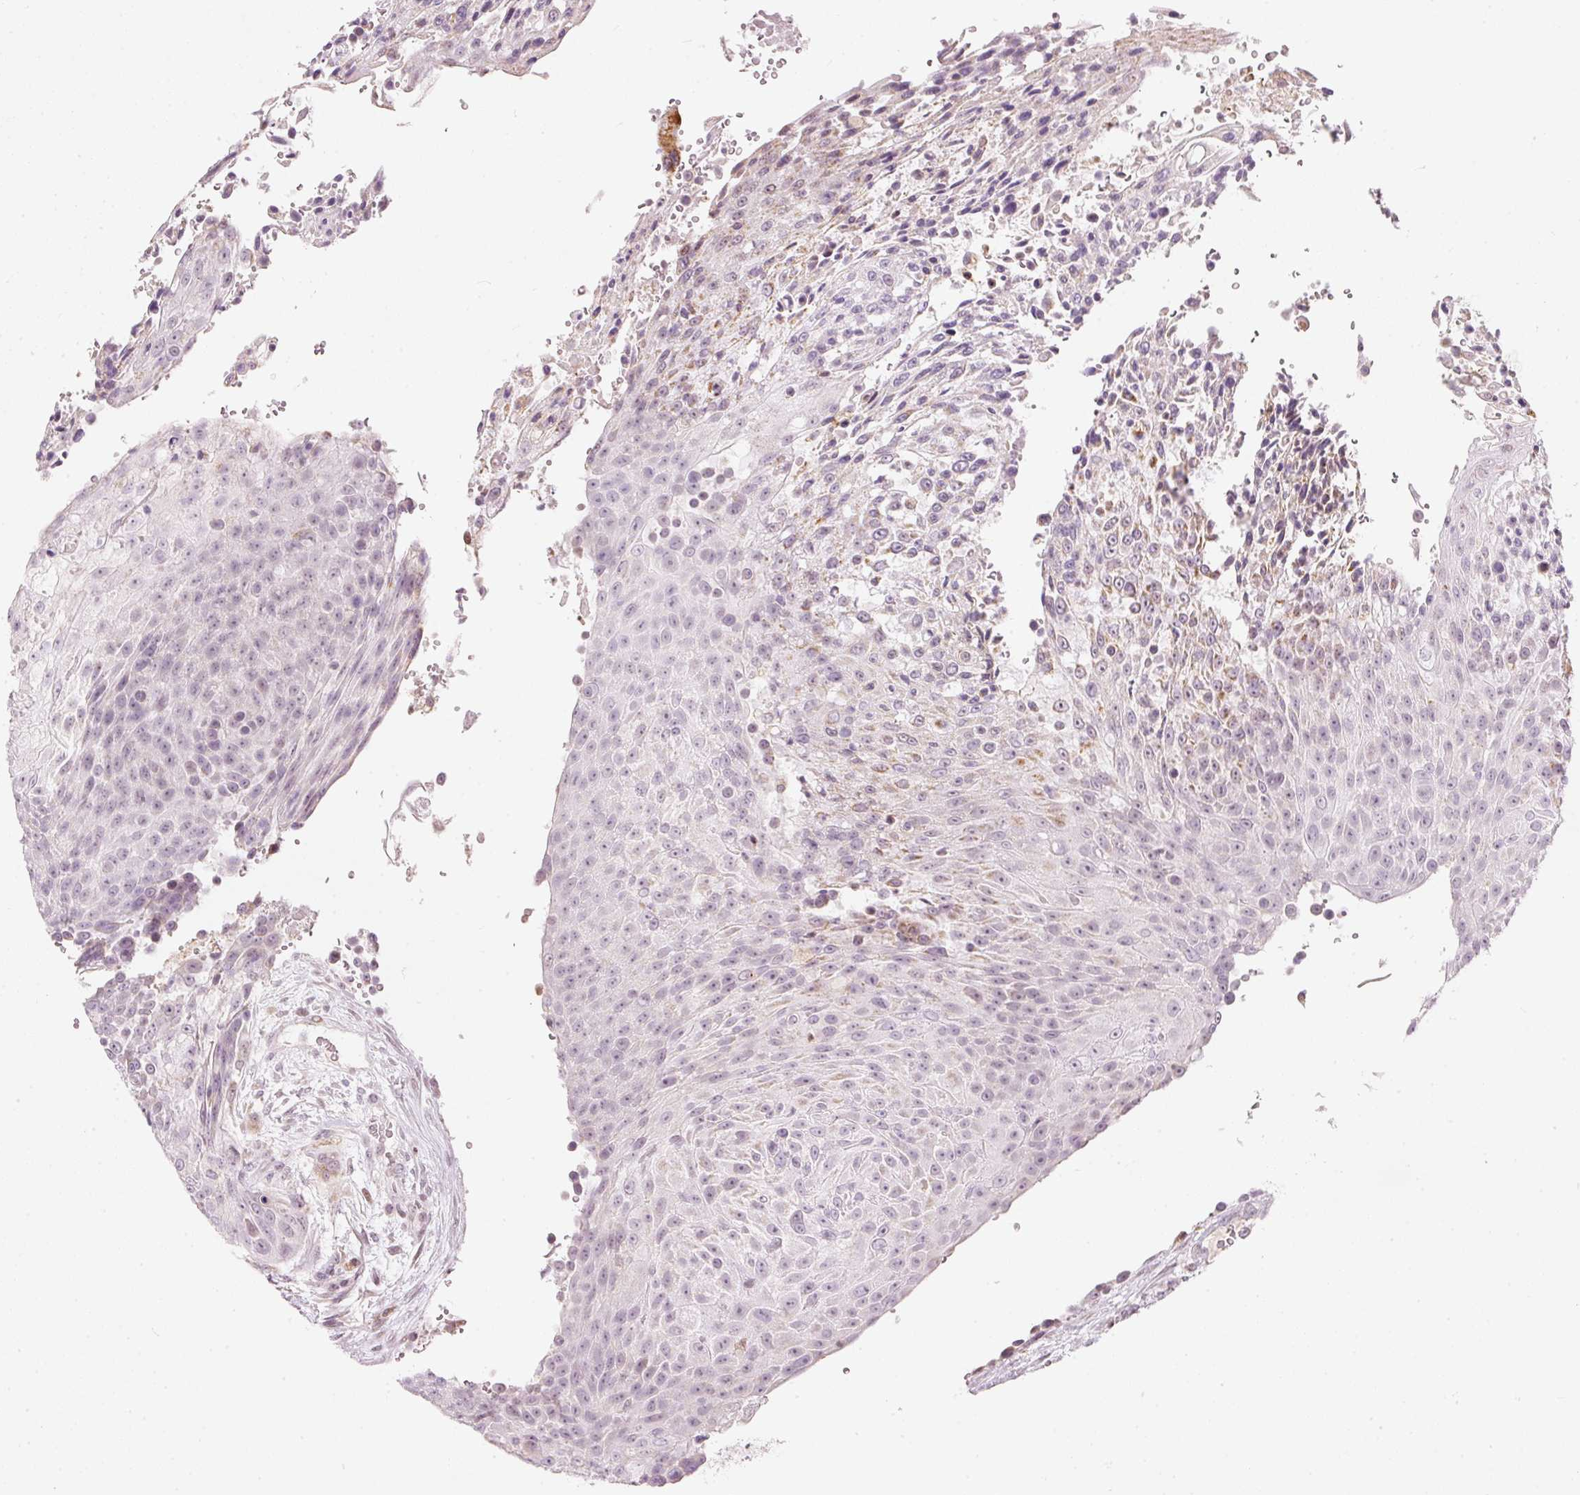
{"staining": {"intensity": "negative", "quantity": "none", "location": "none"}, "tissue": "urothelial cancer", "cell_type": "Tumor cells", "image_type": "cancer", "snomed": [{"axis": "morphology", "description": "Urothelial carcinoma, High grade"}, {"axis": "topography", "description": "Urinary bladder"}], "caption": "Urothelial cancer was stained to show a protein in brown. There is no significant expression in tumor cells.", "gene": "RNF39", "patient": {"sex": "female", "age": 63}}